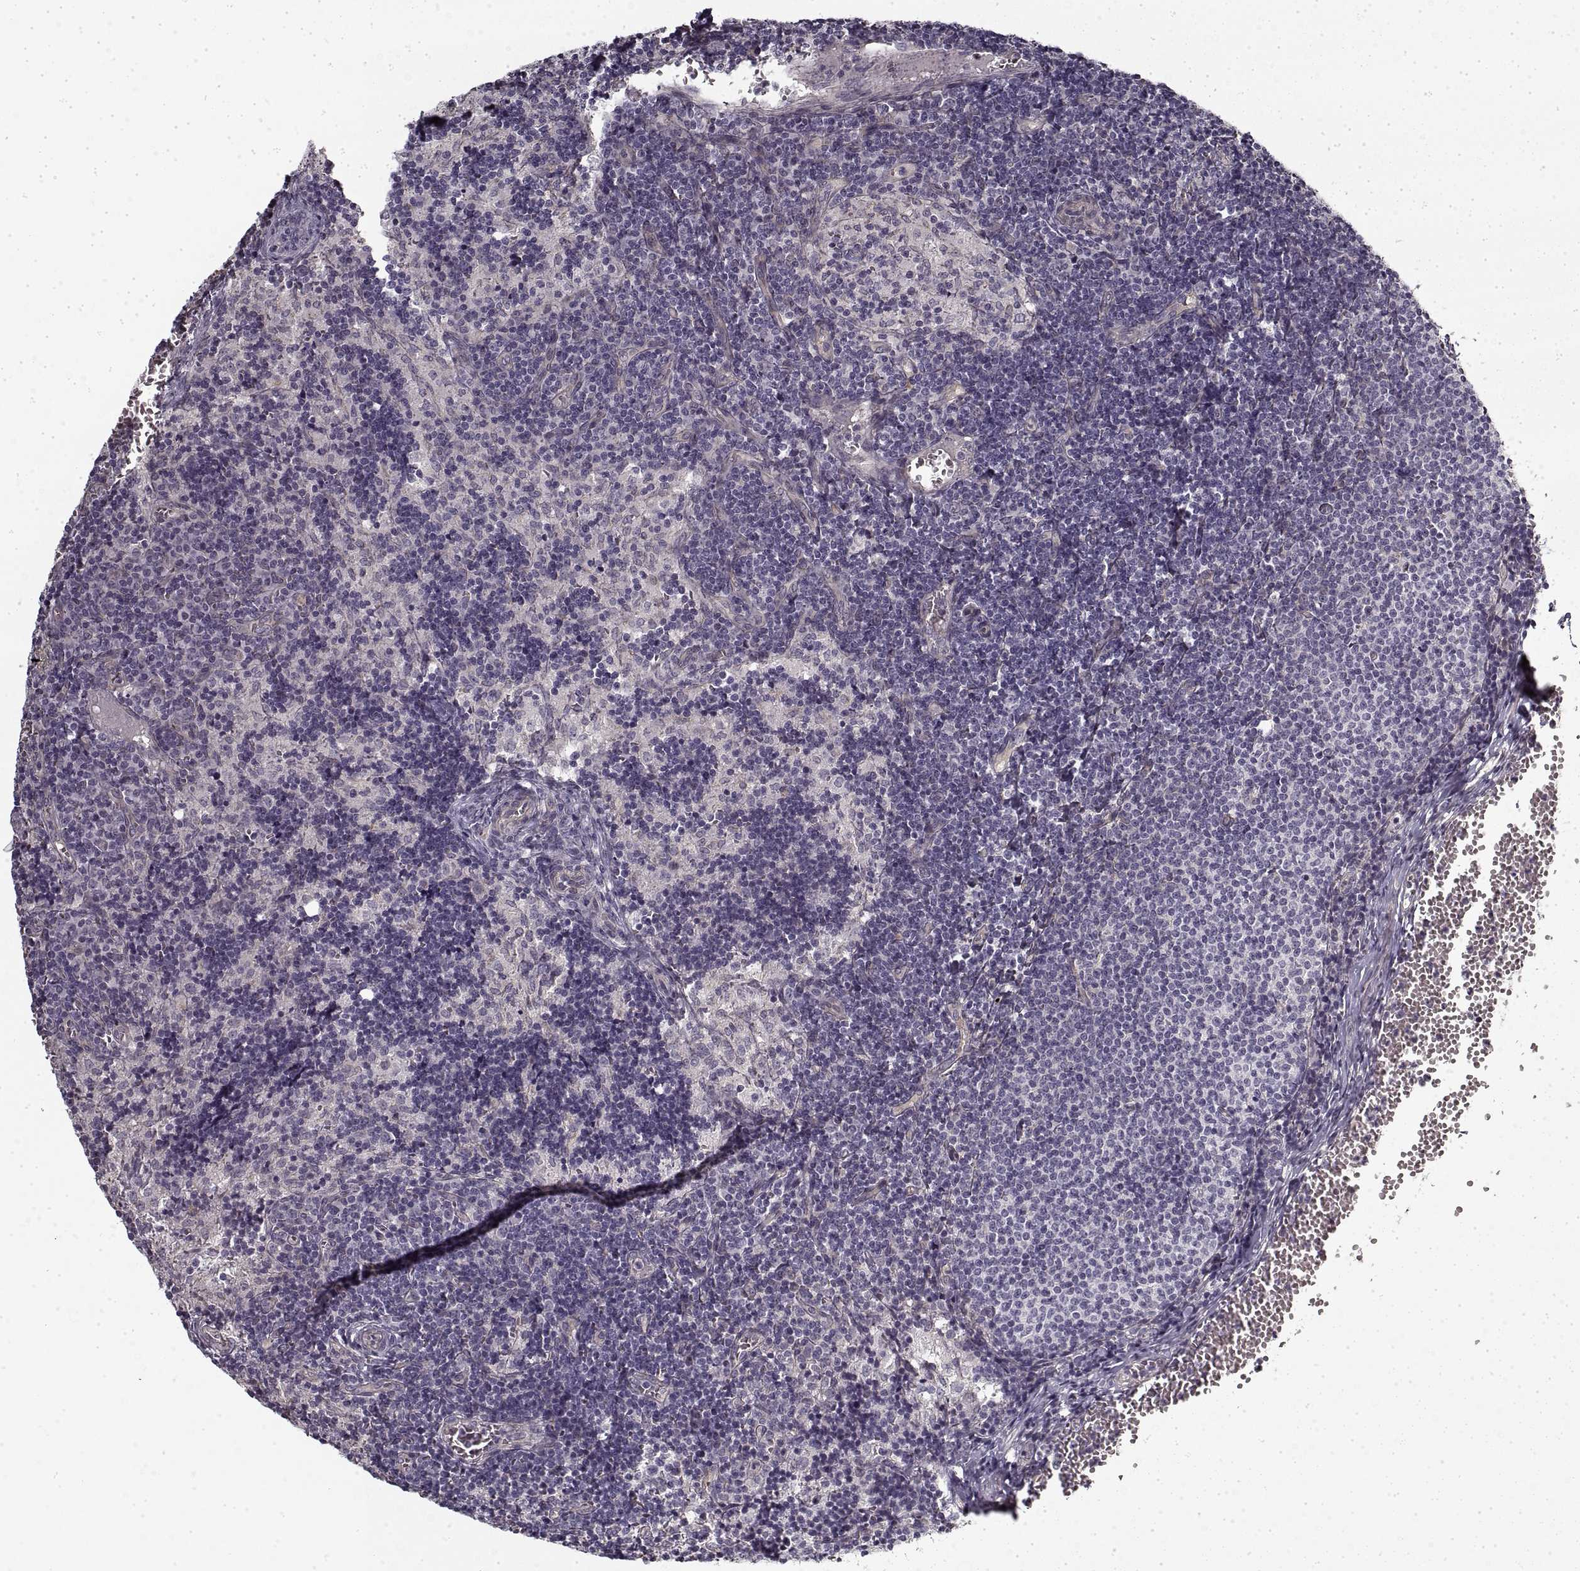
{"staining": {"intensity": "negative", "quantity": "none", "location": "none"}, "tissue": "lymph node", "cell_type": "Germinal center cells", "image_type": "normal", "snomed": [{"axis": "morphology", "description": "Normal tissue, NOS"}, {"axis": "topography", "description": "Lymph node"}], "caption": "A high-resolution micrograph shows IHC staining of benign lymph node, which demonstrates no significant positivity in germinal center cells. (Brightfield microscopy of DAB (3,3'-diaminobenzidine) IHC at high magnification).", "gene": "LAMB2", "patient": {"sex": "female", "age": 50}}